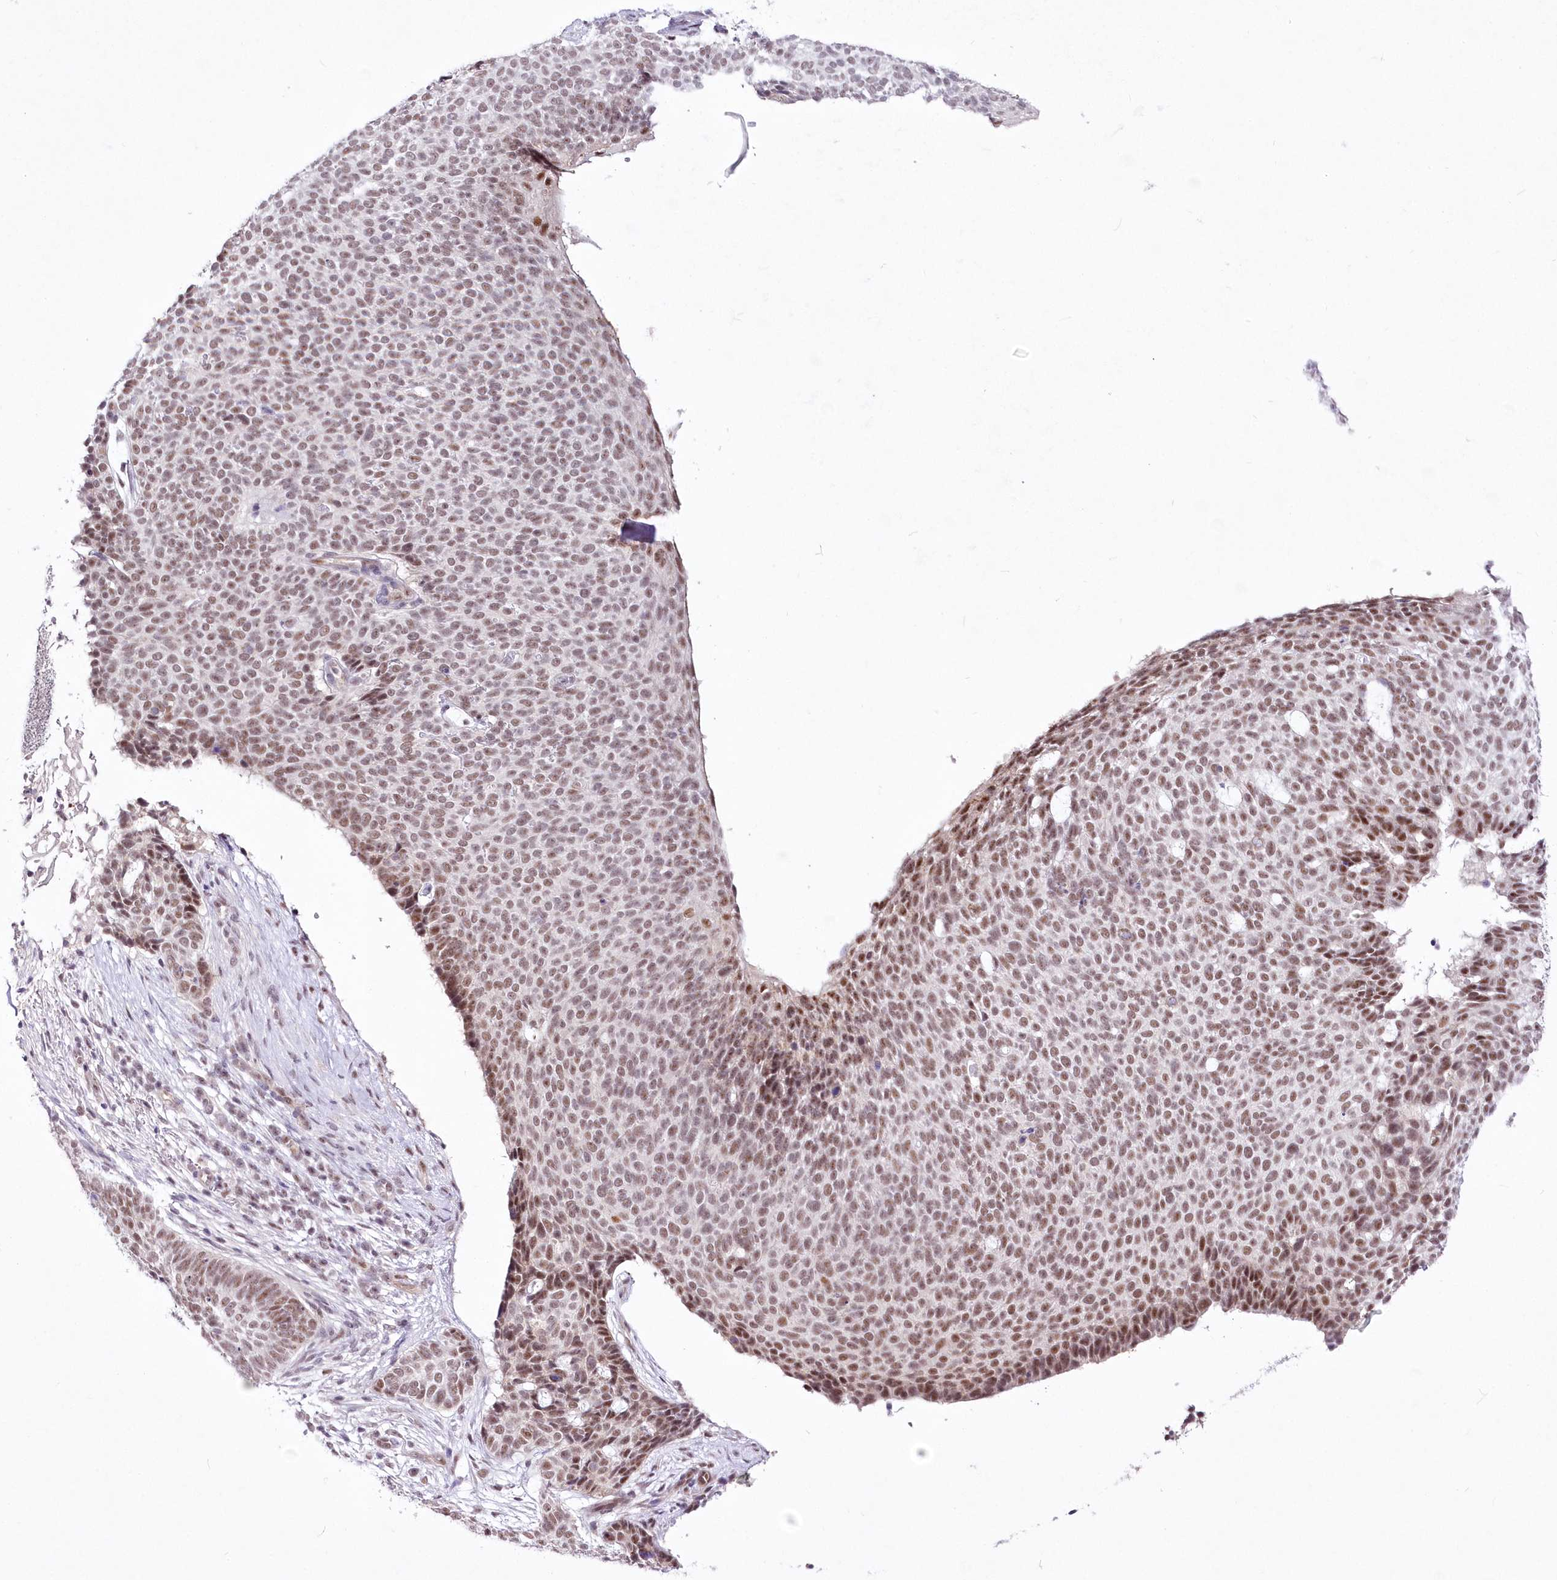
{"staining": {"intensity": "moderate", "quantity": ">75%", "location": "nuclear"}, "tissue": "skin cancer", "cell_type": "Tumor cells", "image_type": "cancer", "snomed": [{"axis": "morphology", "description": "Normal tissue, NOS"}, {"axis": "morphology", "description": "Basal cell carcinoma"}, {"axis": "topography", "description": "Skin"}], "caption": "IHC photomicrograph of neoplastic tissue: human skin cancer (basal cell carcinoma) stained using IHC demonstrates medium levels of moderate protein expression localized specifically in the nuclear of tumor cells, appearing as a nuclear brown color.", "gene": "NSUN2", "patient": {"sex": "male", "age": 50}}